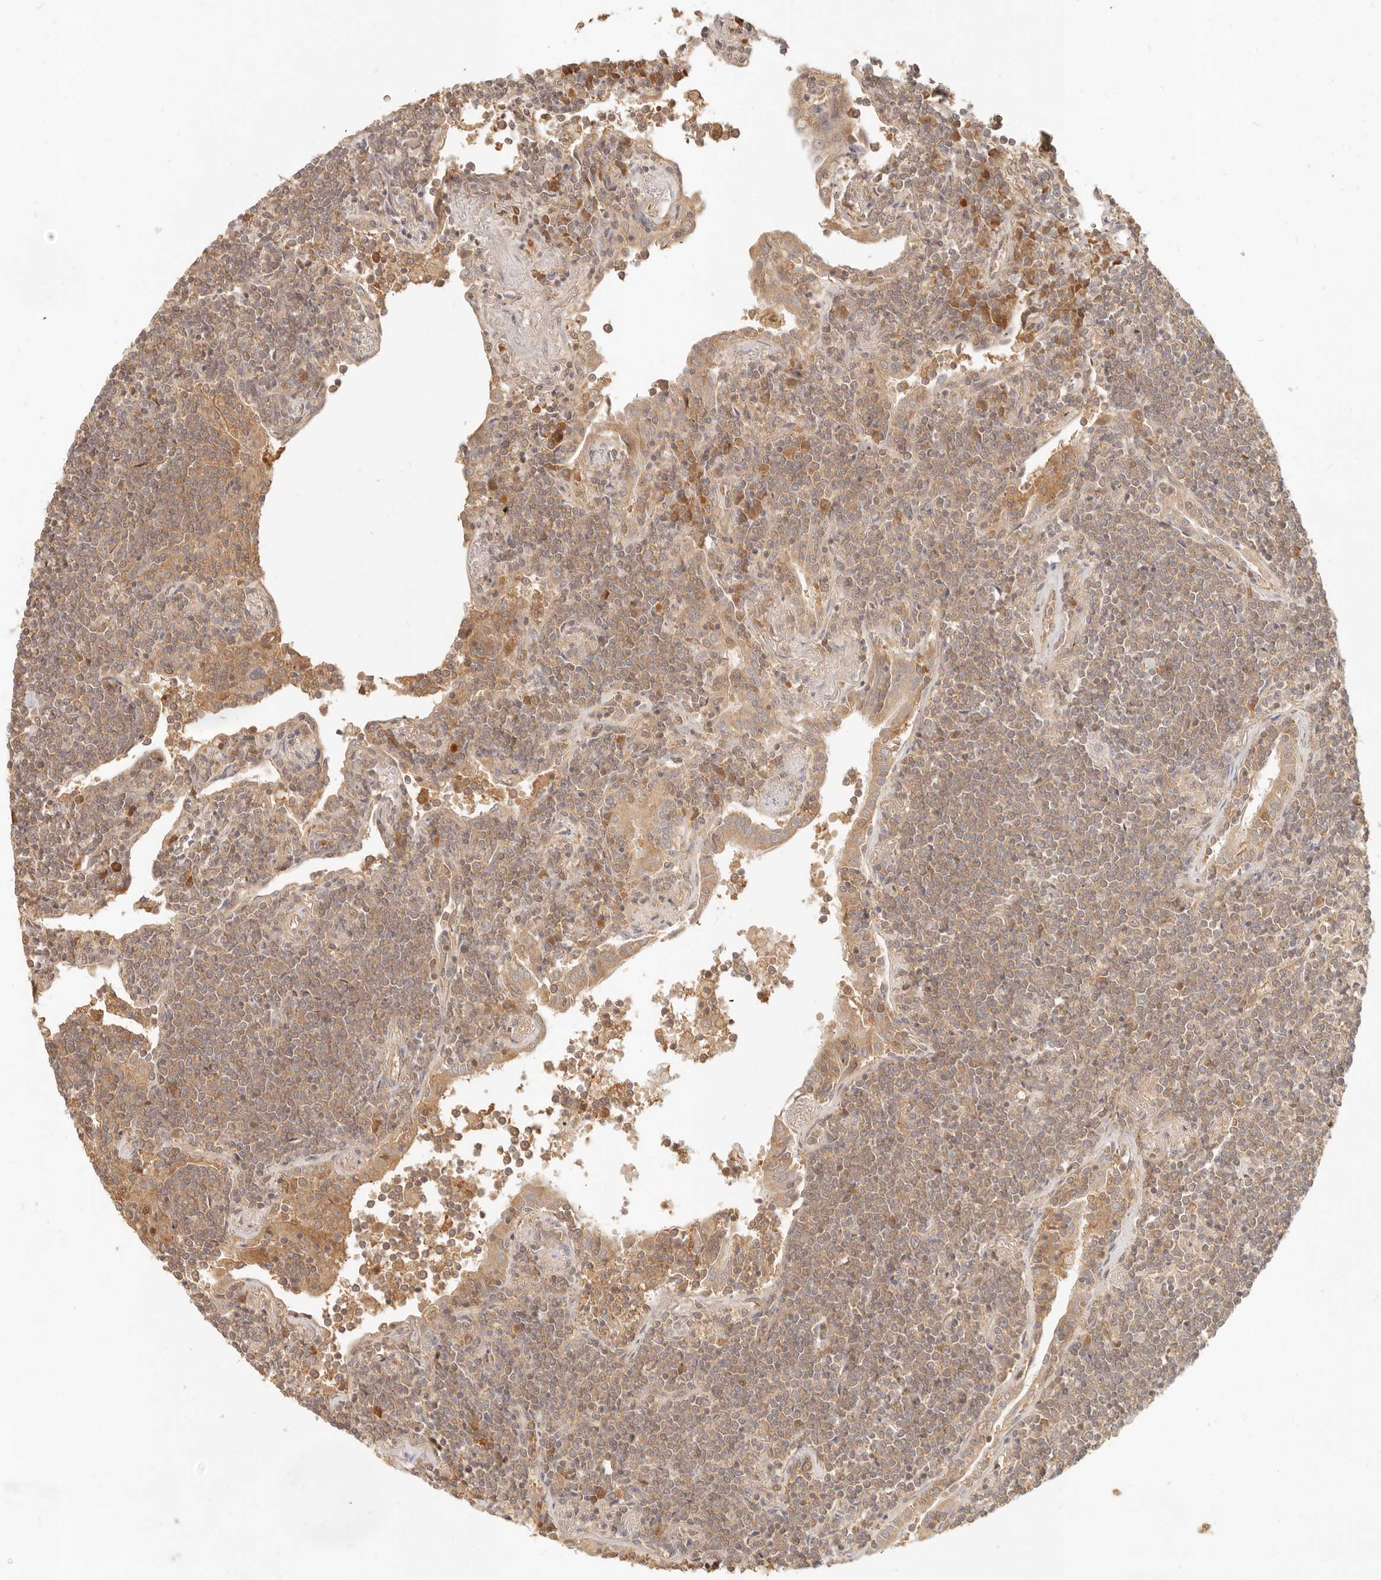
{"staining": {"intensity": "moderate", "quantity": ">75%", "location": "cytoplasmic/membranous"}, "tissue": "lymphoma", "cell_type": "Tumor cells", "image_type": "cancer", "snomed": [{"axis": "morphology", "description": "Malignant lymphoma, non-Hodgkin's type, Low grade"}, {"axis": "topography", "description": "Lung"}], "caption": "A medium amount of moderate cytoplasmic/membranous staining is present in approximately >75% of tumor cells in lymphoma tissue.", "gene": "NECAP2", "patient": {"sex": "female", "age": 71}}